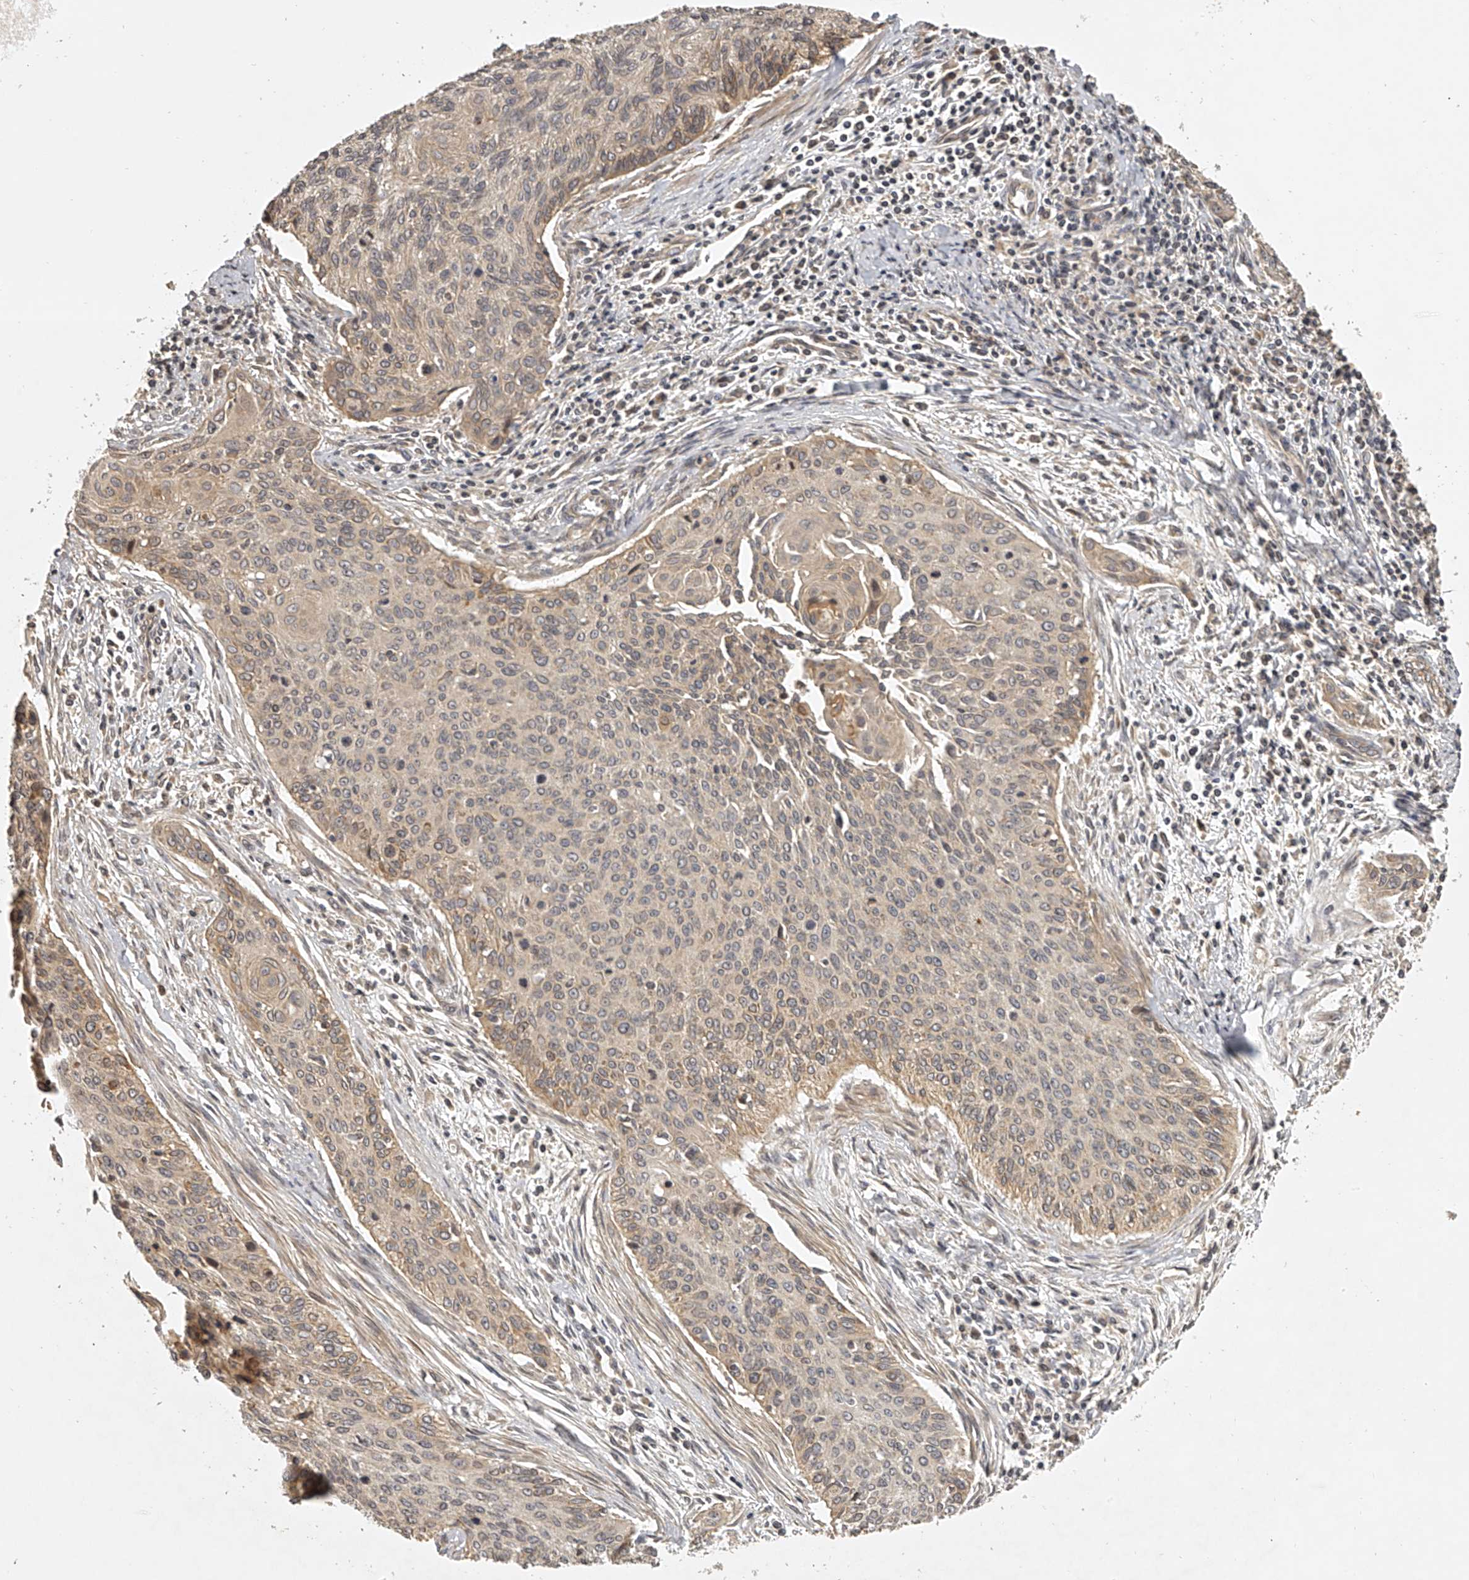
{"staining": {"intensity": "weak", "quantity": "<25%", "location": "cytoplasmic/membranous"}, "tissue": "cervical cancer", "cell_type": "Tumor cells", "image_type": "cancer", "snomed": [{"axis": "morphology", "description": "Squamous cell carcinoma, NOS"}, {"axis": "topography", "description": "Cervix"}], "caption": "Immunohistochemistry image of cervical cancer (squamous cell carcinoma) stained for a protein (brown), which exhibits no staining in tumor cells.", "gene": "NFS1", "patient": {"sex": "female", "age": 55}}